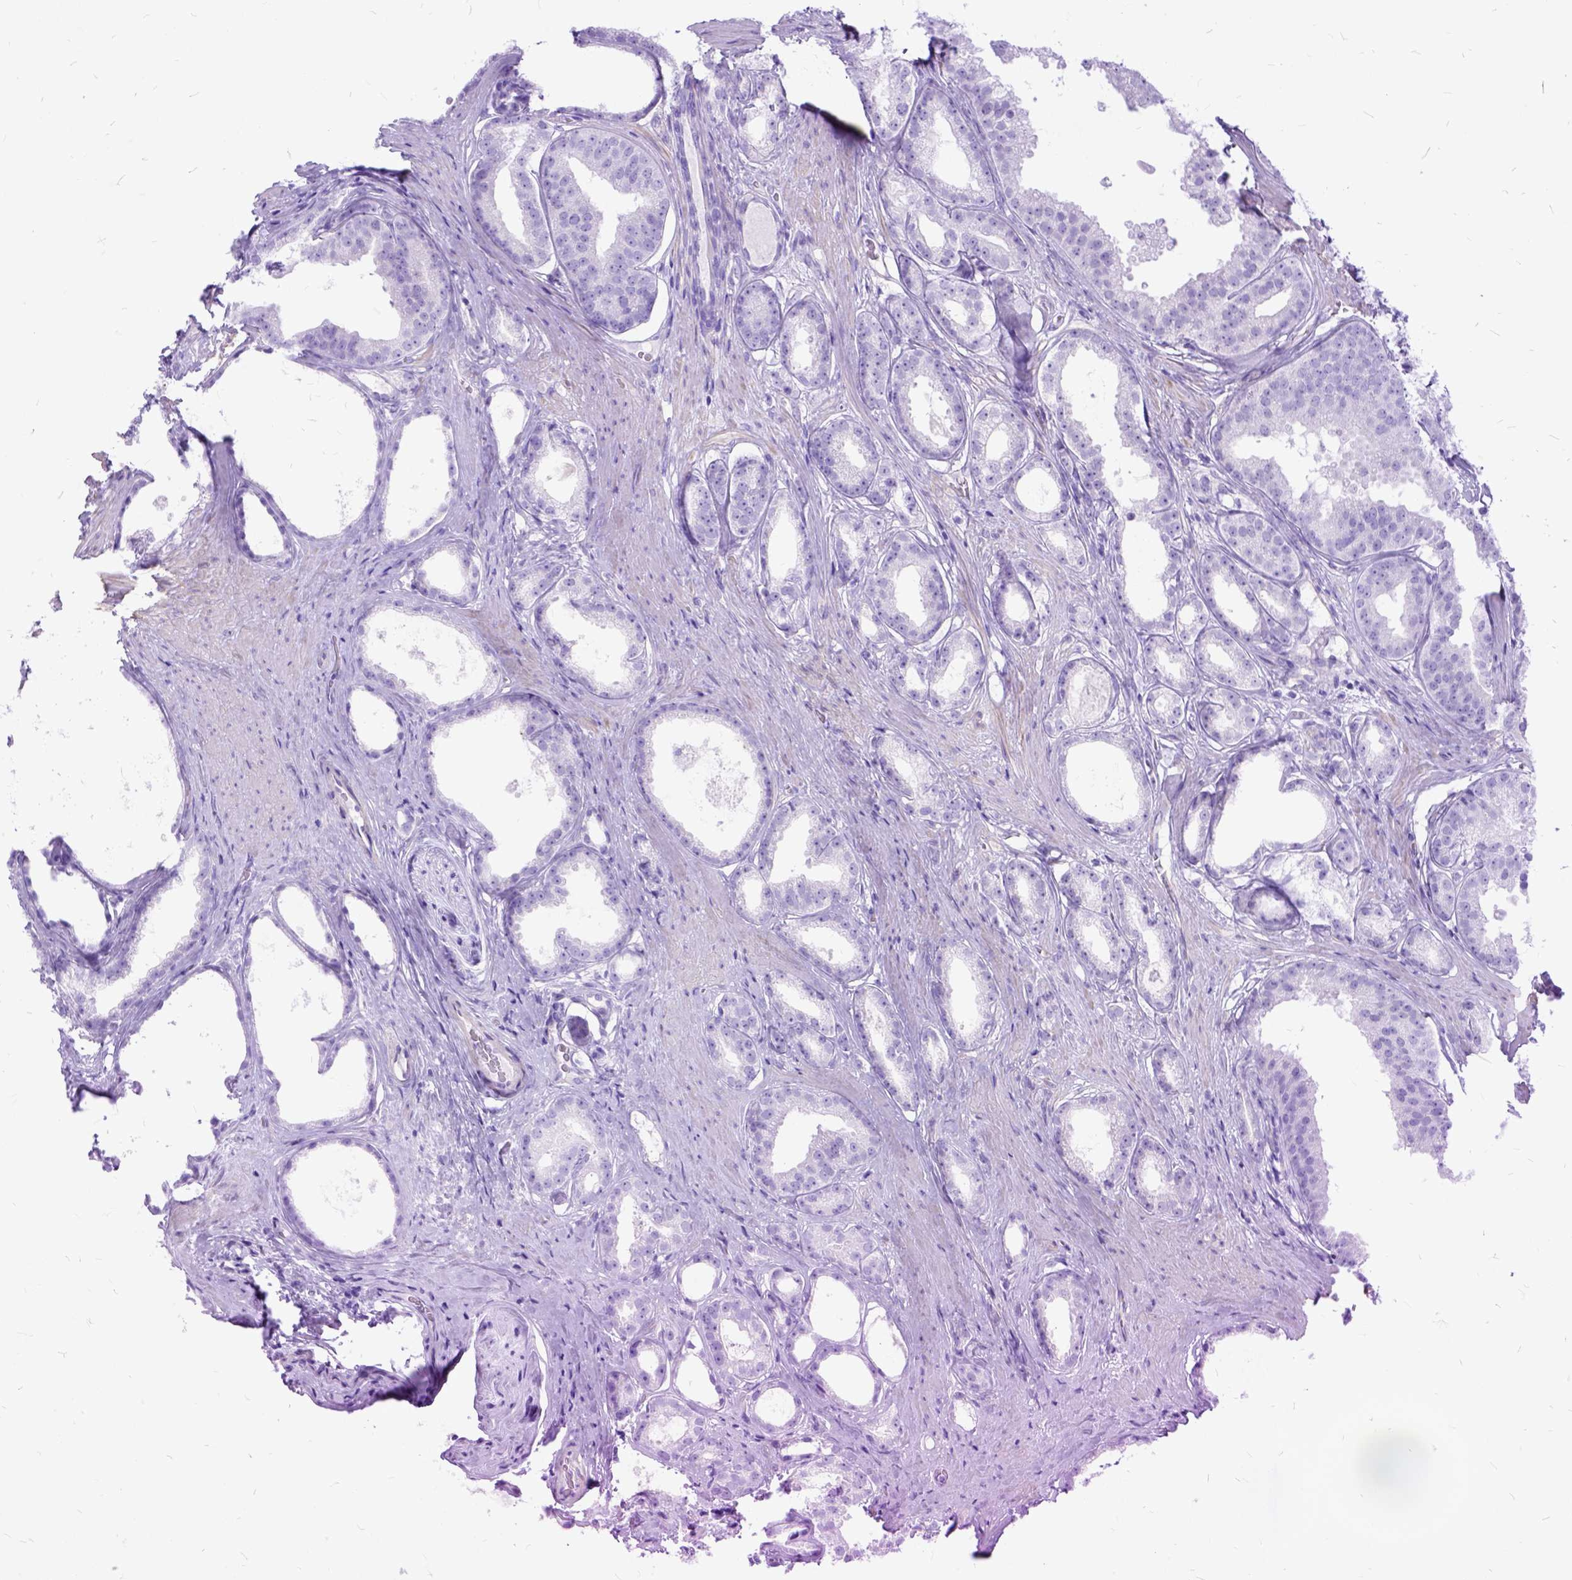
{"staining": {"intensity": "negative", "quantity": "none", "location": "none"}, "tissue": "prostate cancer", "cell_type": "Tumor cells", "image_type": "cancer", "snomed": [{"axis": "morphology", "description": "Adenocarcinoma, Low grade"}, {"axis": "topography", "description": "Prostate"}], "caption": "Low-grade adenocarcinoma (prostate) was stained to show a protein in brown. There is no significant positivity in tumor cells.", "gene": "ARL9", "patient": {"sex": "male", "age": 65}}